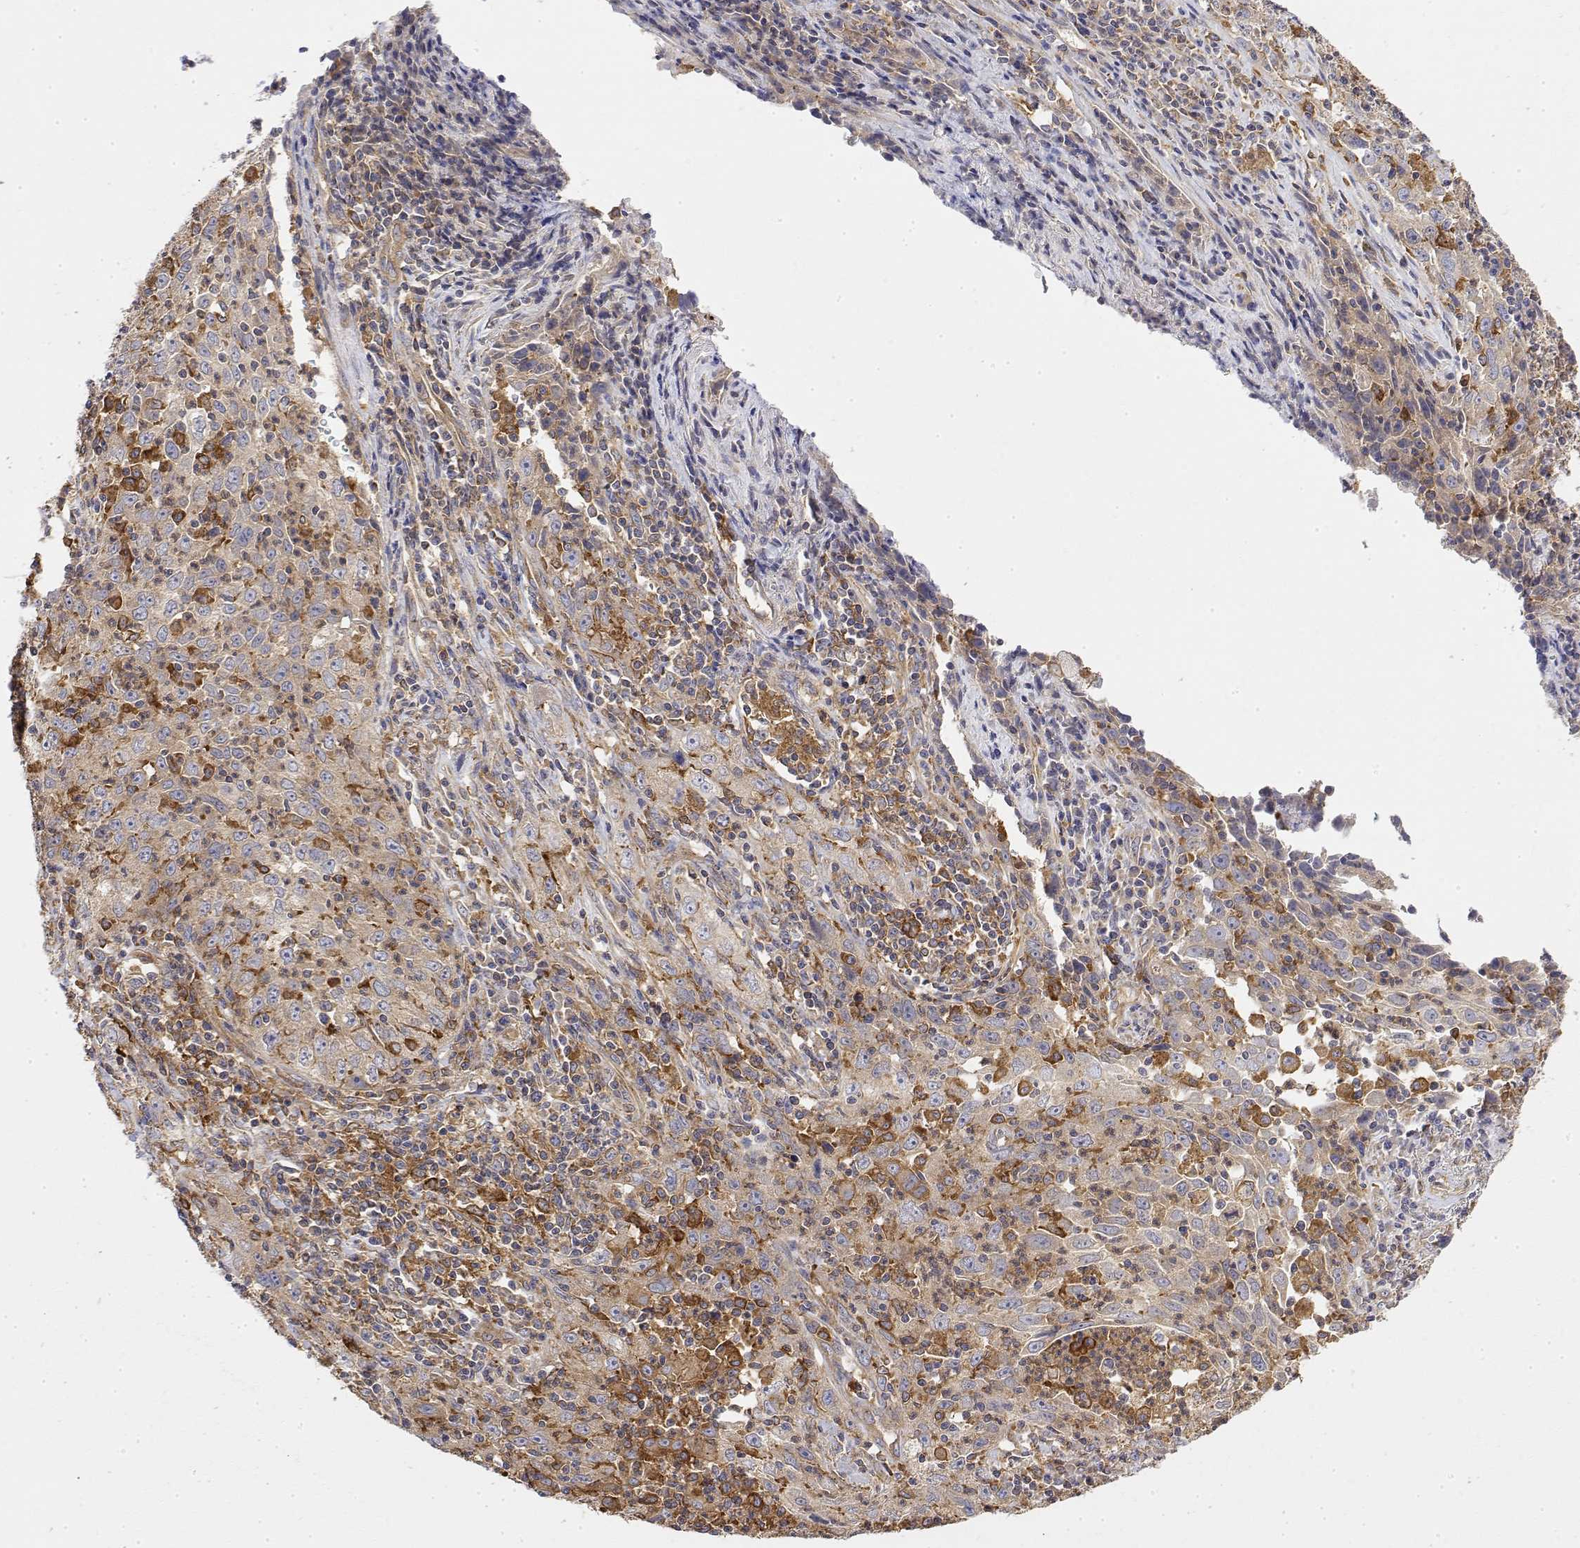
{"staining": {"intensity": "weak", "quantity": "<25%", "location": "cytoplasmic/membranous"}, "tissue": "lung cancer", "cell_type": "Tumor cells", "image_type": "cancer", "snomed": [{"axis": "morphology", "description": "Squamous cell carcinoma, NOS"}, {"axis": "topography", "description": "Lung"}], "caption": "This is an immunohistochemistry micrograph of human lung cancer (squamous cell carcinoma). There is no positivity in tumor cells.", "gene": "PACSIN2", "patient": {"sex": "male", "age": 71}}